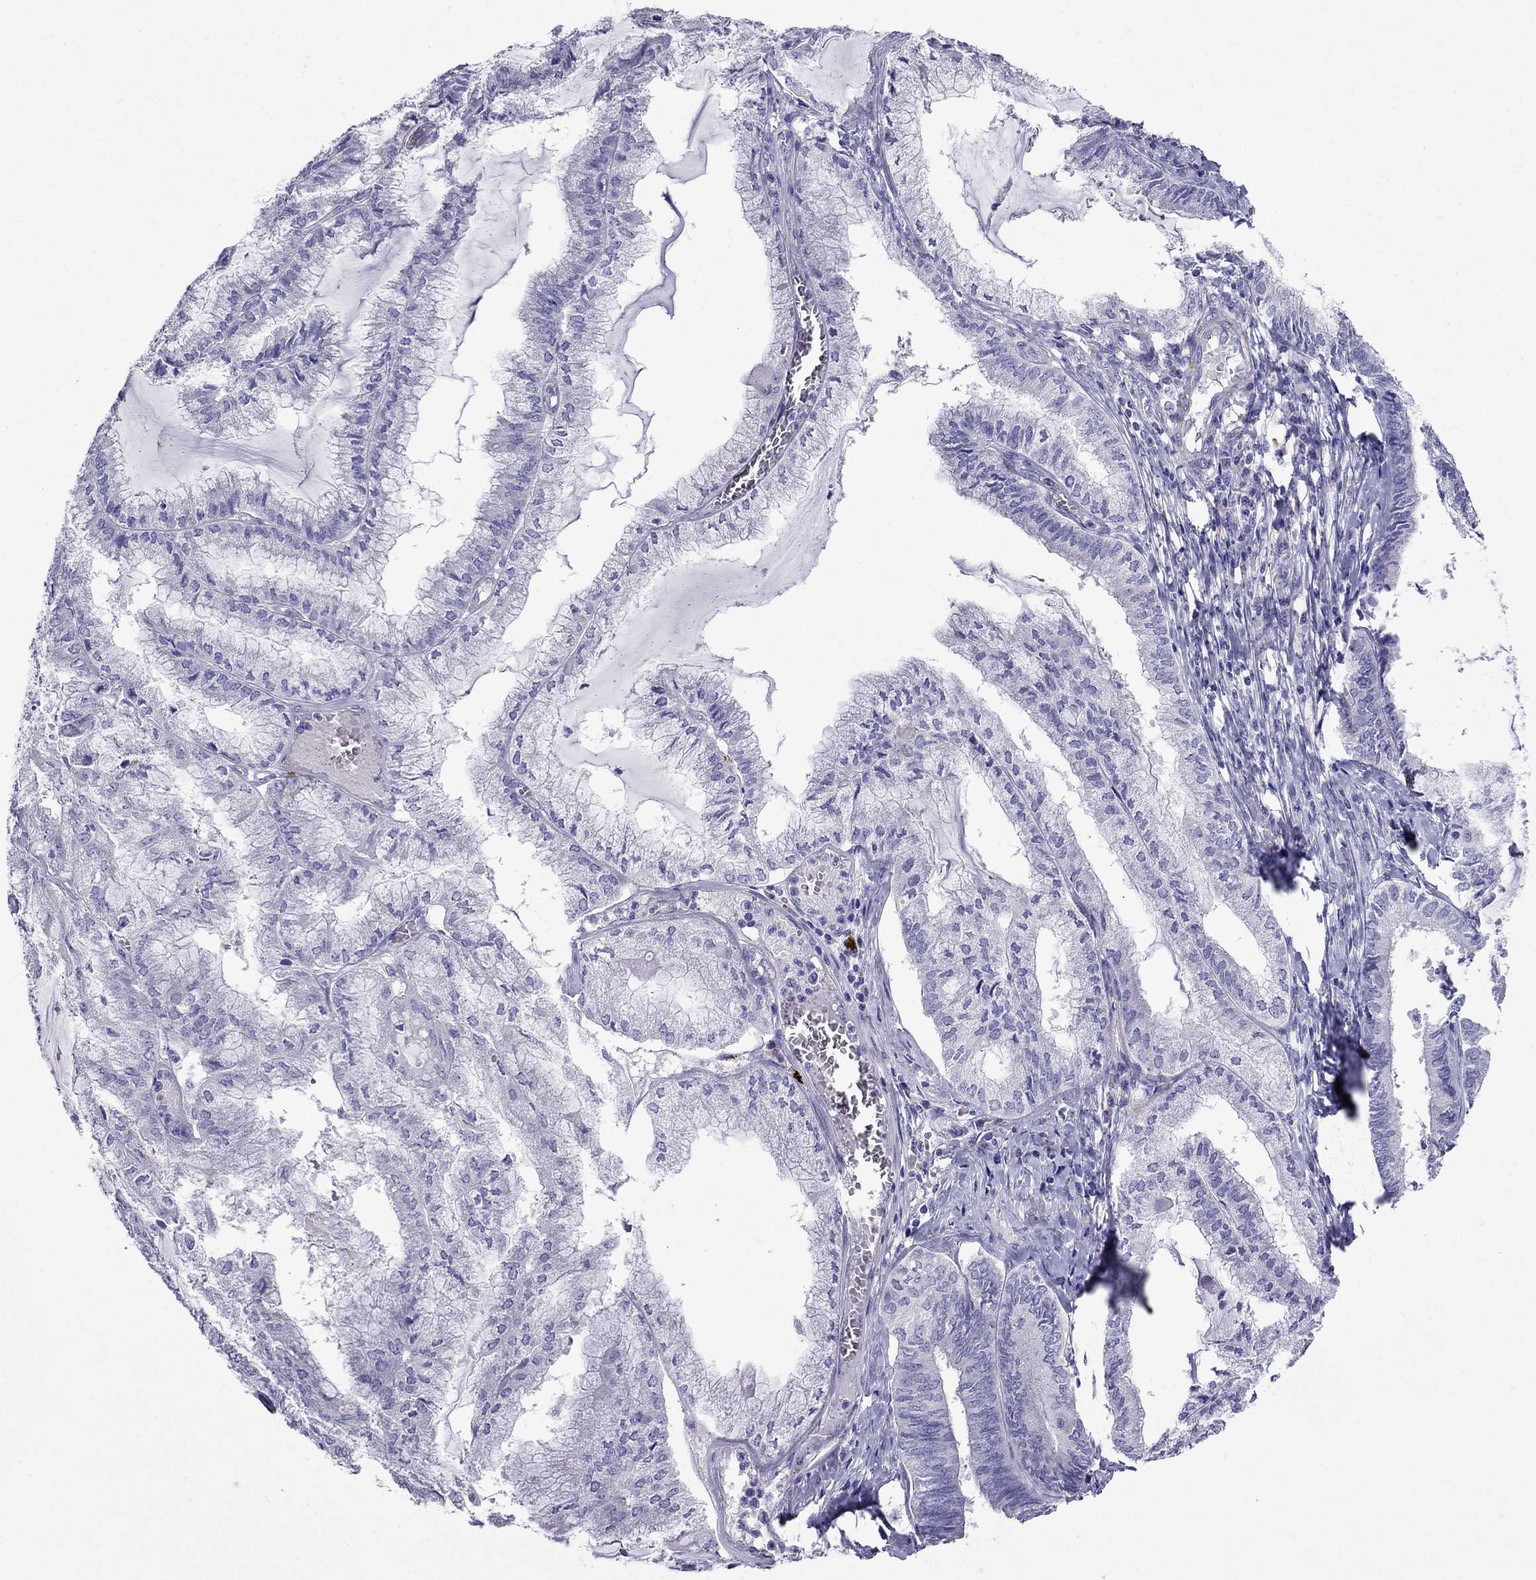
{"staining": {"intensity": "negative", "quantity": "none", "location": "none"}, "tissue": "endometrial cancer", "cell_type": "Tumor cells", "image_type": "cancer", "snomed": [{"axis": "morphology", "description": "Carcinoma, NOS"}, {"axis": "topography", "description": "Endometrium"}], "caption": "Immunohistochemical staining of endometrial cancer shows no significant positivity in tumor cells.", "gene": "GPR50", "patient": {"sex": "female", "age": 62}}